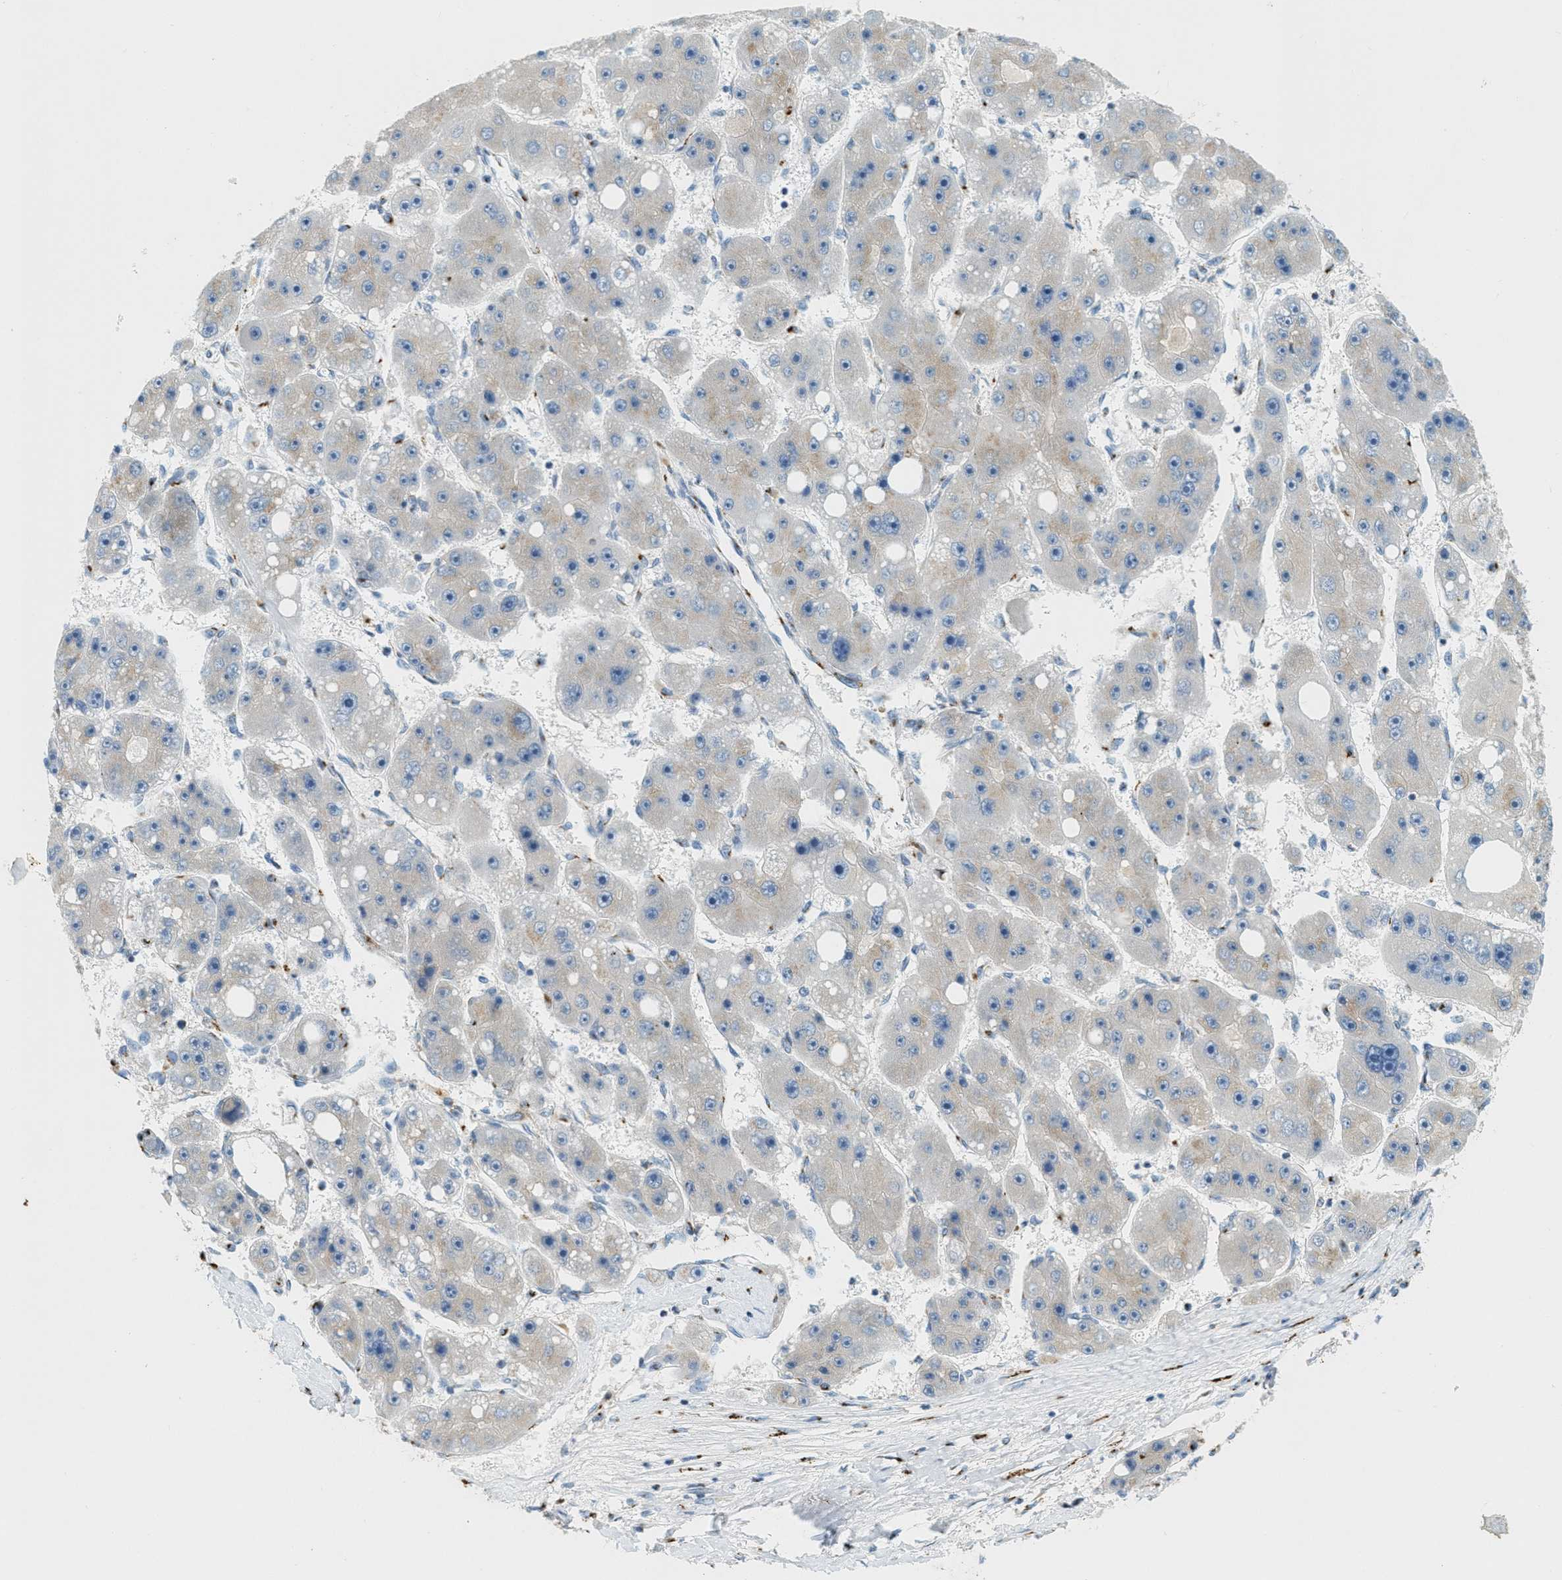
{"staining": {"intensity": "weak", "quantity": "<25%", "location": "cytoplasmic/membranous"}, "tissue": "liver cancer", "cell_type": "Tumor cells", "image_type": "cancer", "snomed": [{"axis": "morphology", "description": "Carcinoma, Hepatocellular, NOS"}, {"axis": "topography", "description": "Liver"}], "caption": "A micrograph of human liver cancer (hepatocellular carcinoma) is negative for staining in tumor cells.", "gene": "ENTPD4", "patient": {"sex": "female", "age": 61}}